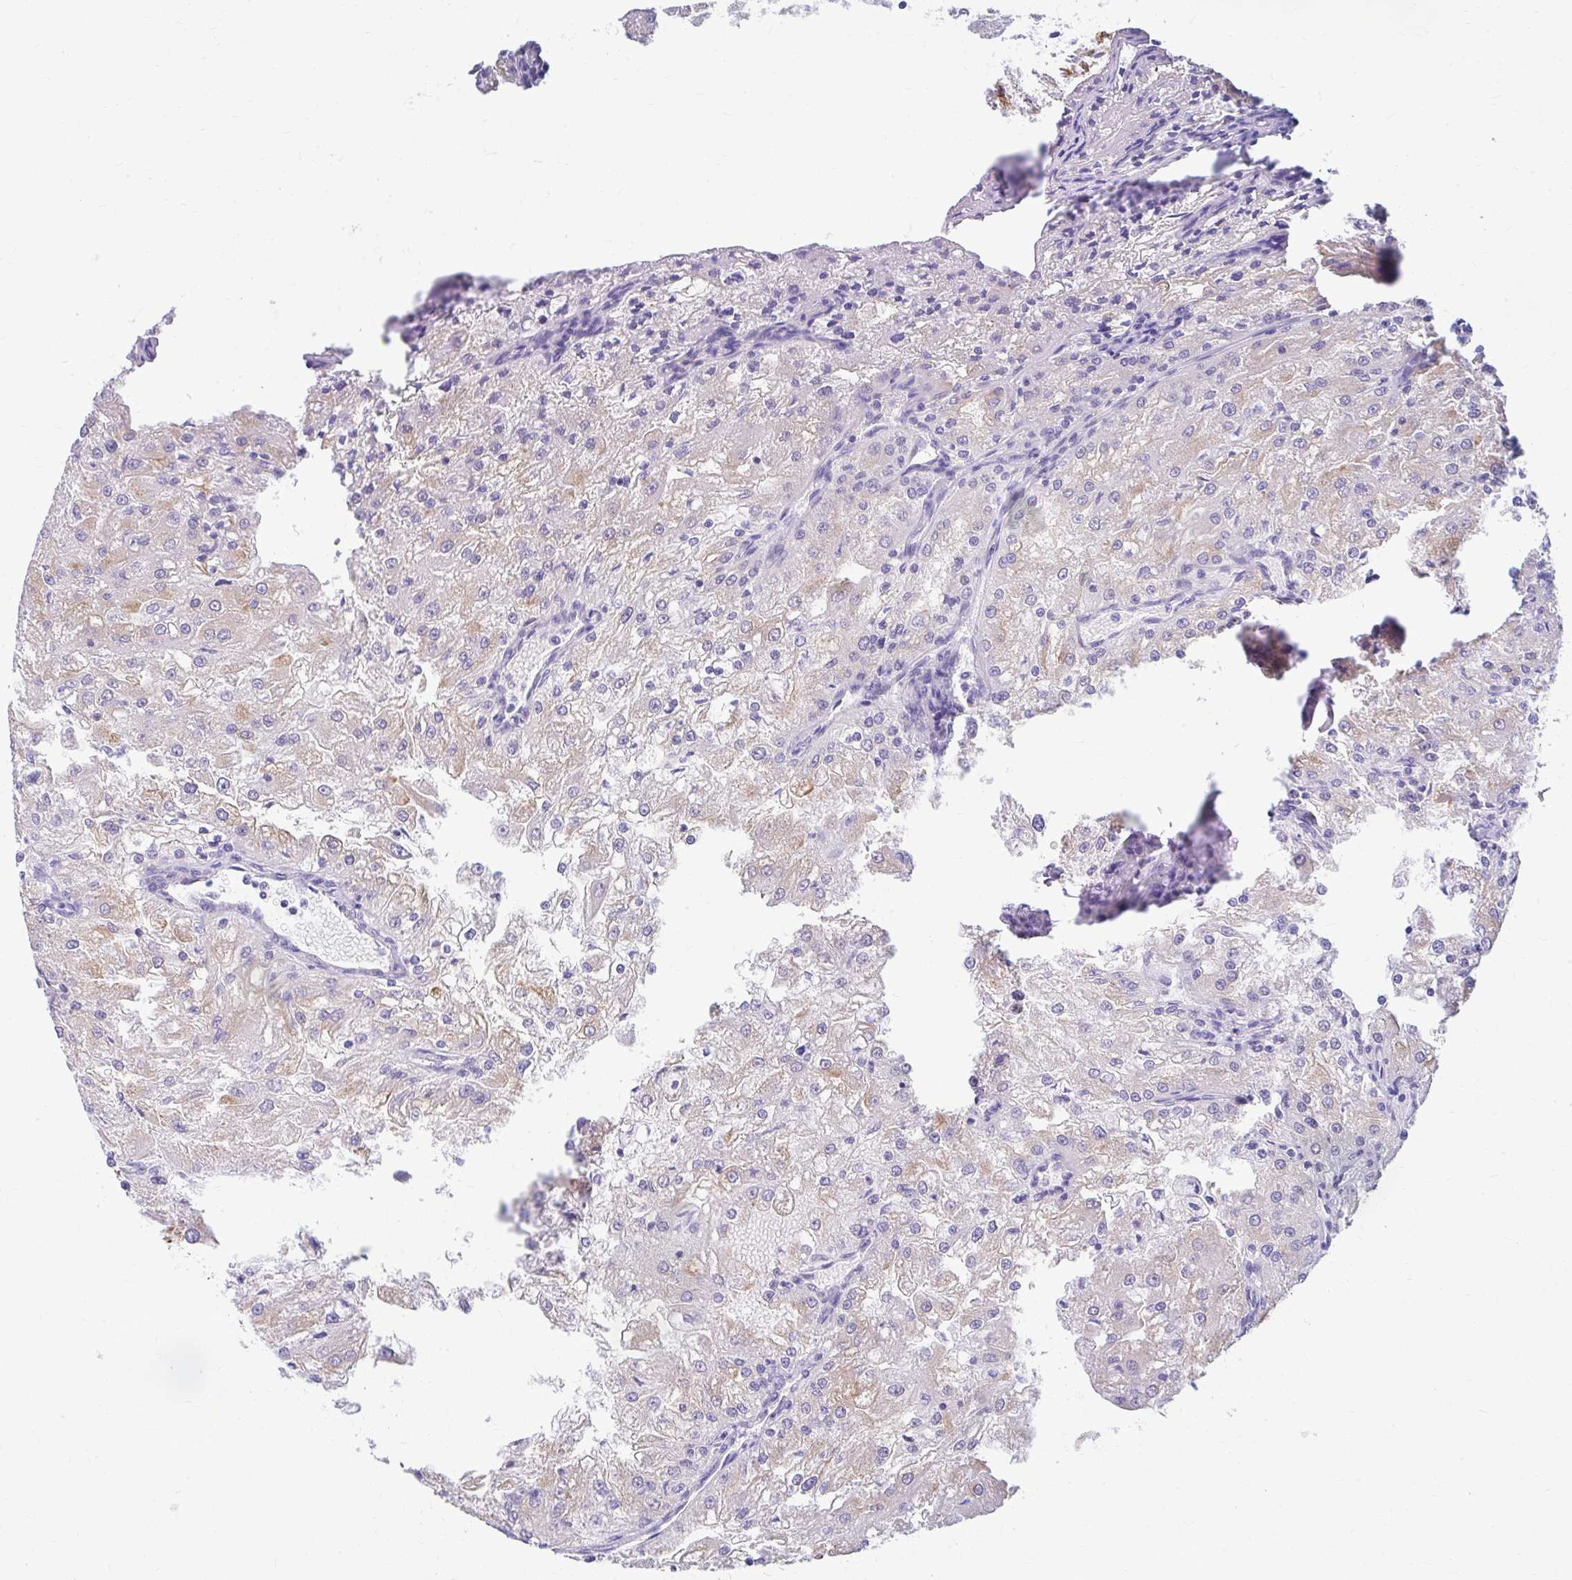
{"staining": {"intensity": "weak", "quantity": "25%-75%", "location": "cytoplasmic/membranous"}, "tissue": "renal cancer", "cell_type": "Tumor cells", "image_type": "cancer", "snomed": [{"axis": "morphology", "description": "Adenocarcinoma, NOS"}, {"axis": "topography", "description": "Kidney"}], "caption": "Protein expression by immunohistochemistry (IHC) exhibits weak cytoplasmic/membranous positivity in approximately 25%-75% of tumor cells in adenocarcinoma (renal). (DAB IHC, brown staining for protein, blue staining for nuclei).", "gene": "RADIL", "patient": {"sex": "female", "age": 74}}